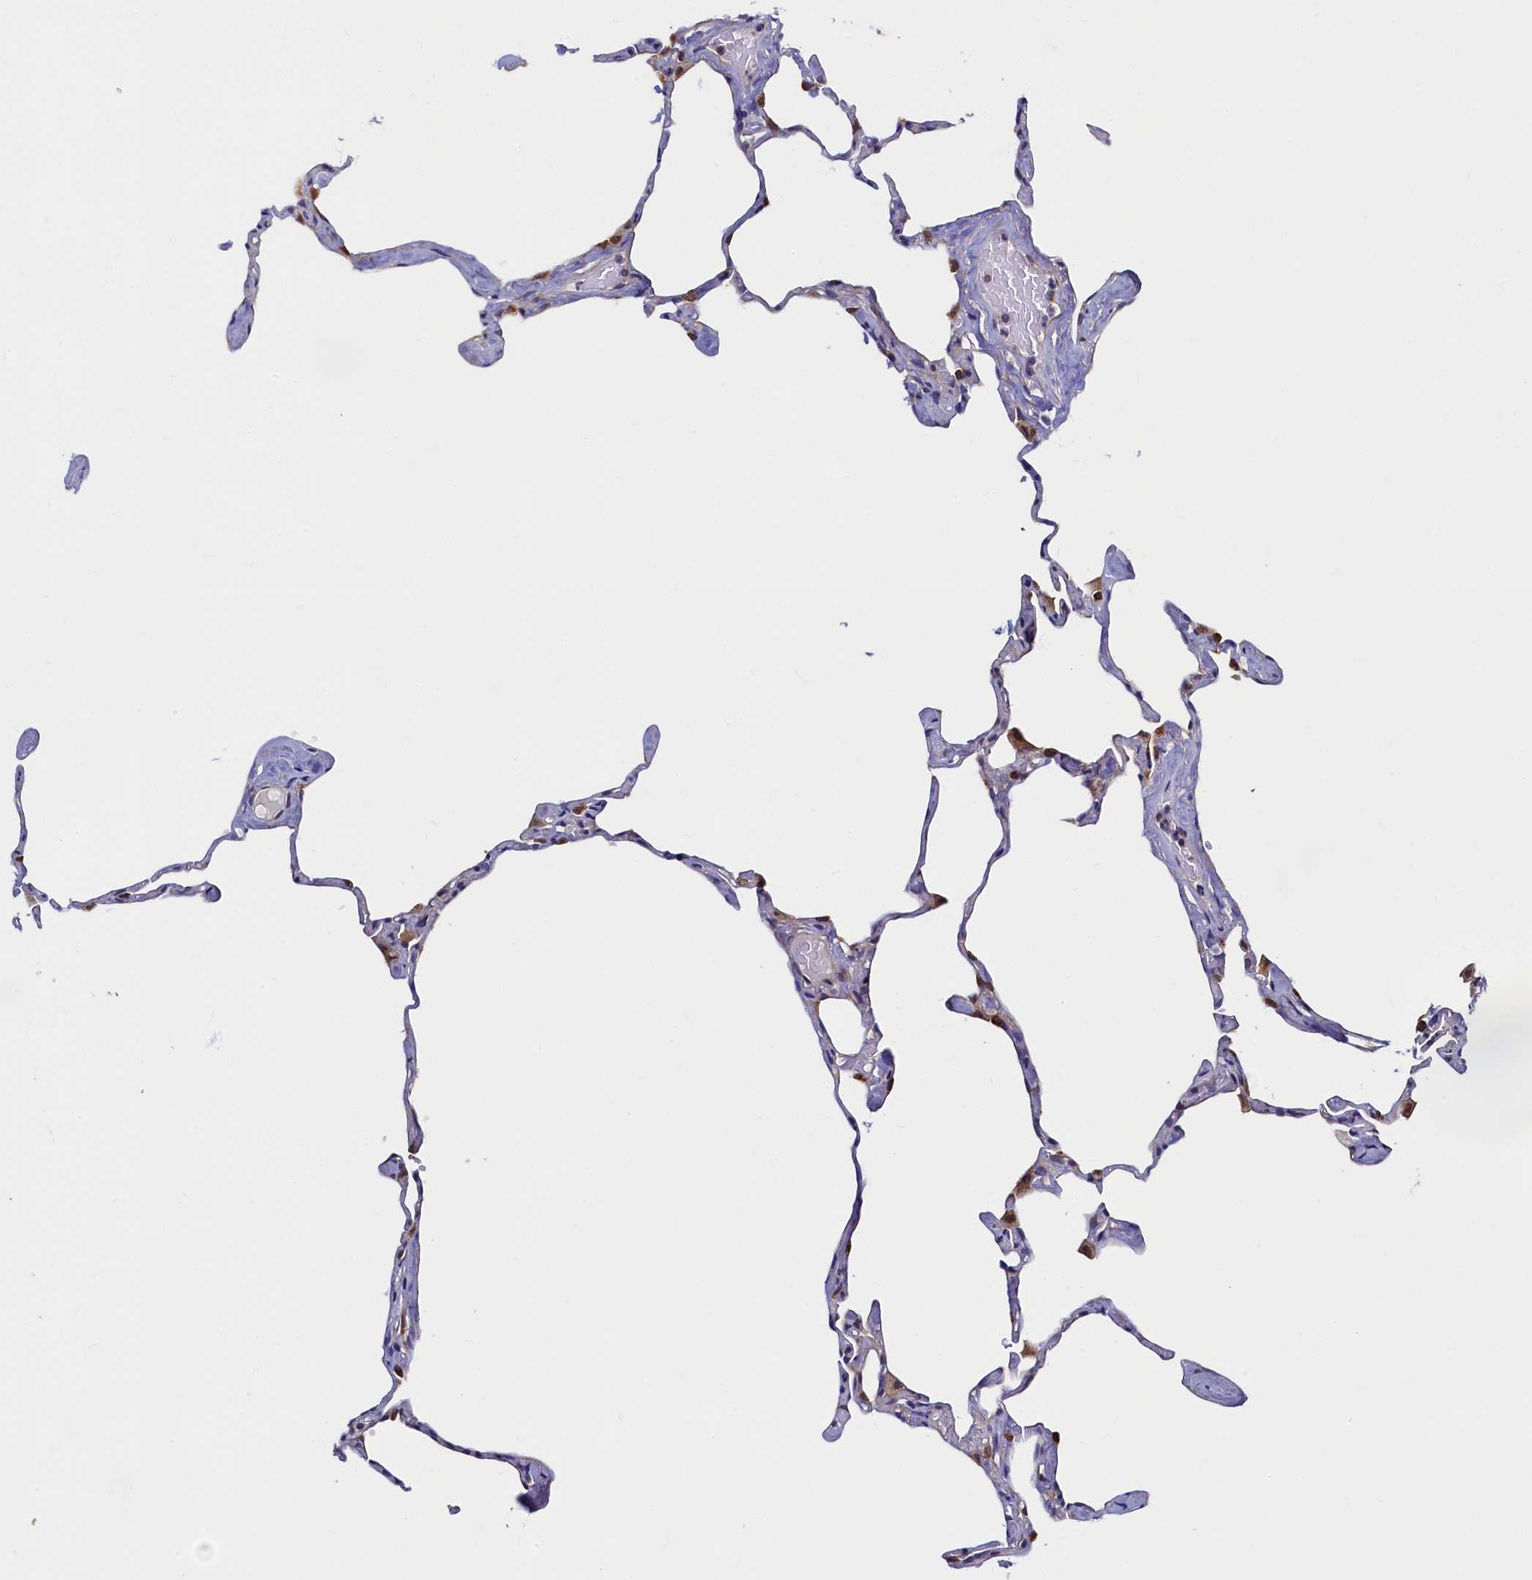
{"staining": {"intensity": "moderate", "quantity": "<25%", "location": "cytoplasmic/membranous"}, "tissue": "lung", "cell_type": "Alveolar cells", "image_type": "normal", "snomed": [{"axis": "morphology", "description": "Normal tissue, NOS"}, {"axis": "topography", "description": "Lung"}], "caption": "Immunohistochemistry (IHC) photomicrograph of unremarkable lung: lung stained using immunohistochemistry (IHC) reveals low levels of moderate protein expression localized specifically in the cytoplasmic/membranous of alveolar cells, appearing as a cytoplasmic/membranous brown color.", "gene": "SLC16A14", "patient": {"sex": "male", "age": 65}}